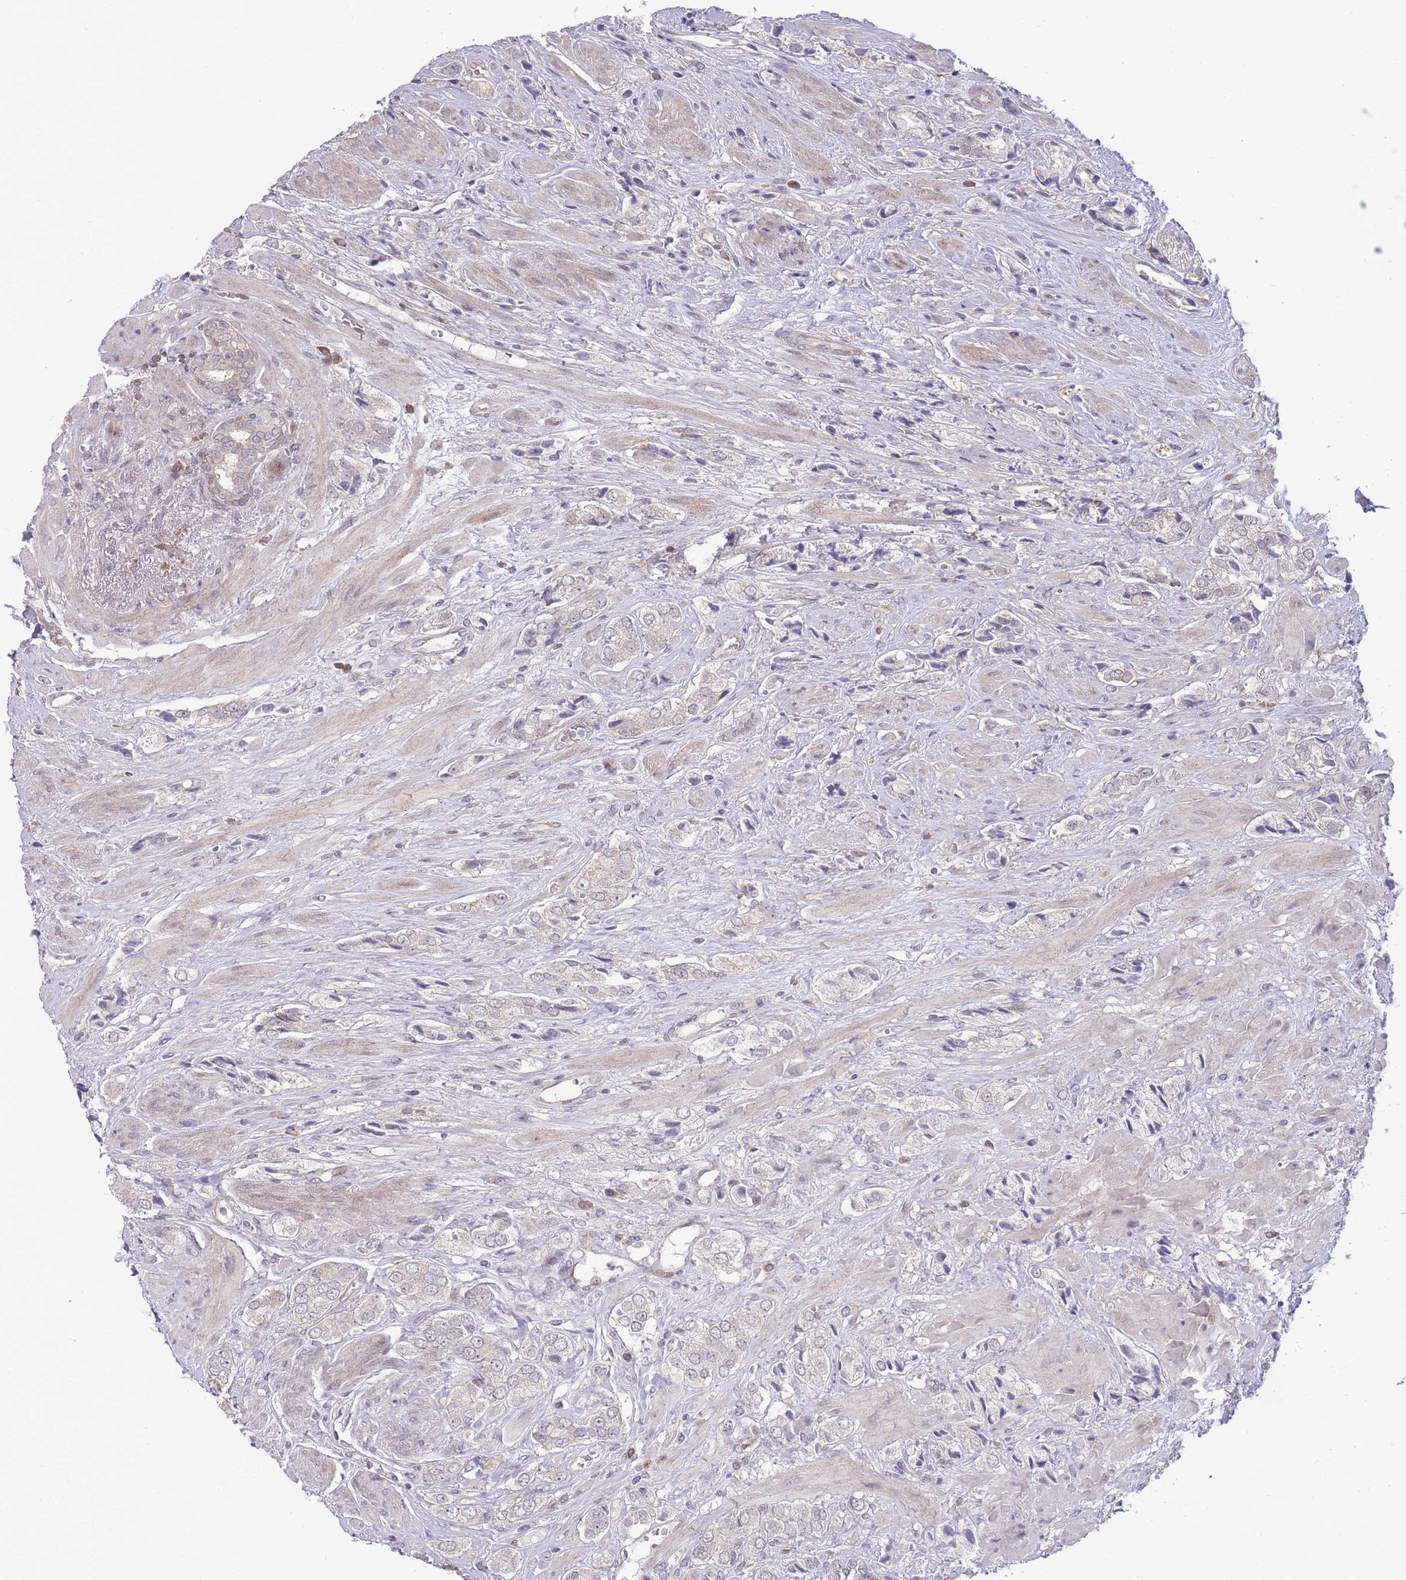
{"staining": {"intensity": "negative", "quantity": "none", "location": "none"}, "tissue": "prostate cancer", "cell_type": "Tumor cells", "image_type": "cancer", "snomed": [{"axis": "morphology", "description": "Adenocarcinoma, High grade"}, {"axis": "topography", "description": "Prostate and seminal vesicle, NOS"}], "caption": "Prostate adenocarcinoma (high-grade) stained for a protein using immunohistochemistry demonstrates no positivity tumor cells.", "gene": "RIC8A", "patient": {"sex": "male", "age": 64}}